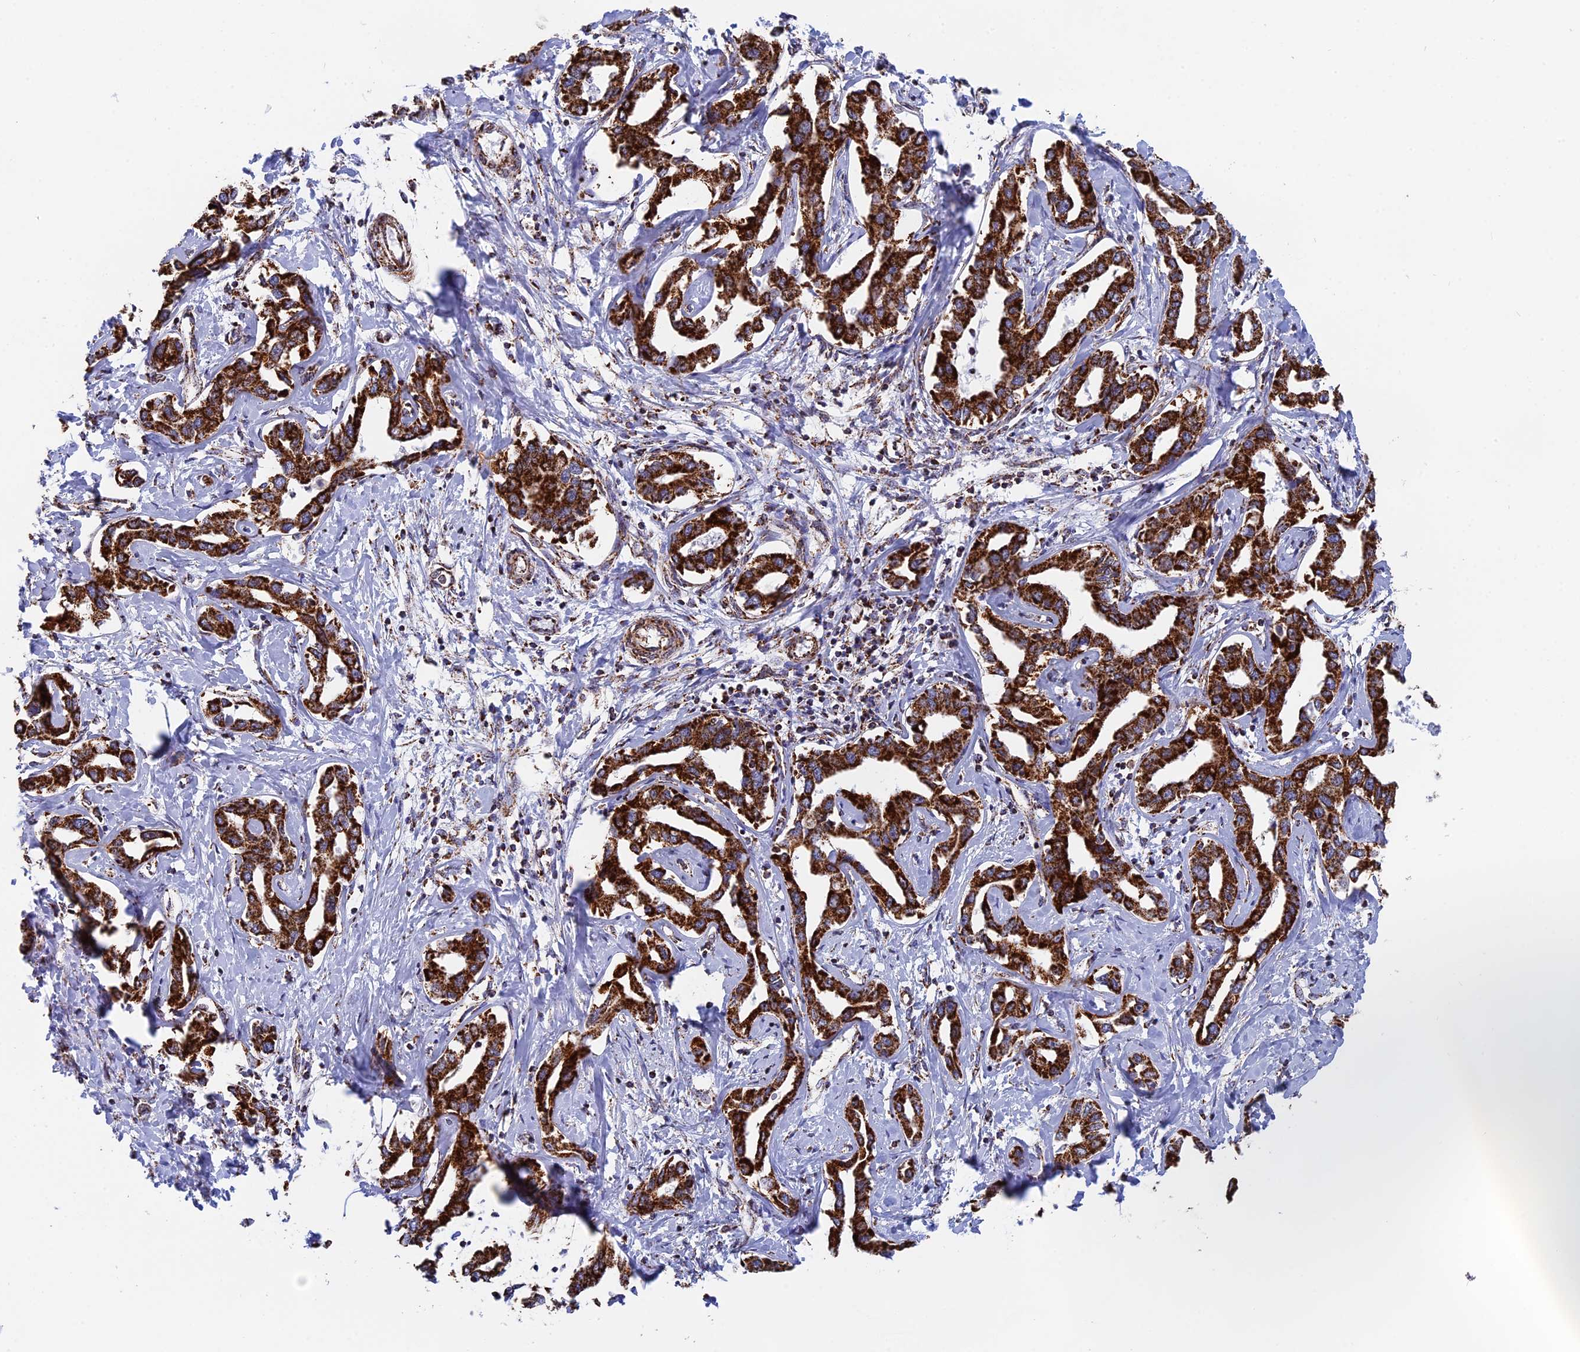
{"staining": {"intensity": "strong", "quantity": ">75%", "location": "cytoplasmic/membranous"}, "tissue": "liver cancer", "cell_type": "Tumor cells", "image_type": "cancer", "snomed": [{"axis": "morphology", "description": "Cholangiocarcinoma"}, {"axis": "topography", "description": "Liver"}], "caption": "Immunohistochemistry (IHC) staining of cholangiocarcinoma (liver), which demonstrates high levels of strong cytoplasmic/membranous expression in approximately >75% of tumor cells indicating strong cytoplasmic/membranous protein positivity. The staining was performed using DAB (brown) for protein detection and nuclei were counterstained in hematoxylin (blue).", "gene": "CDC16", "patient": {"sex": "male", "age": 59}}